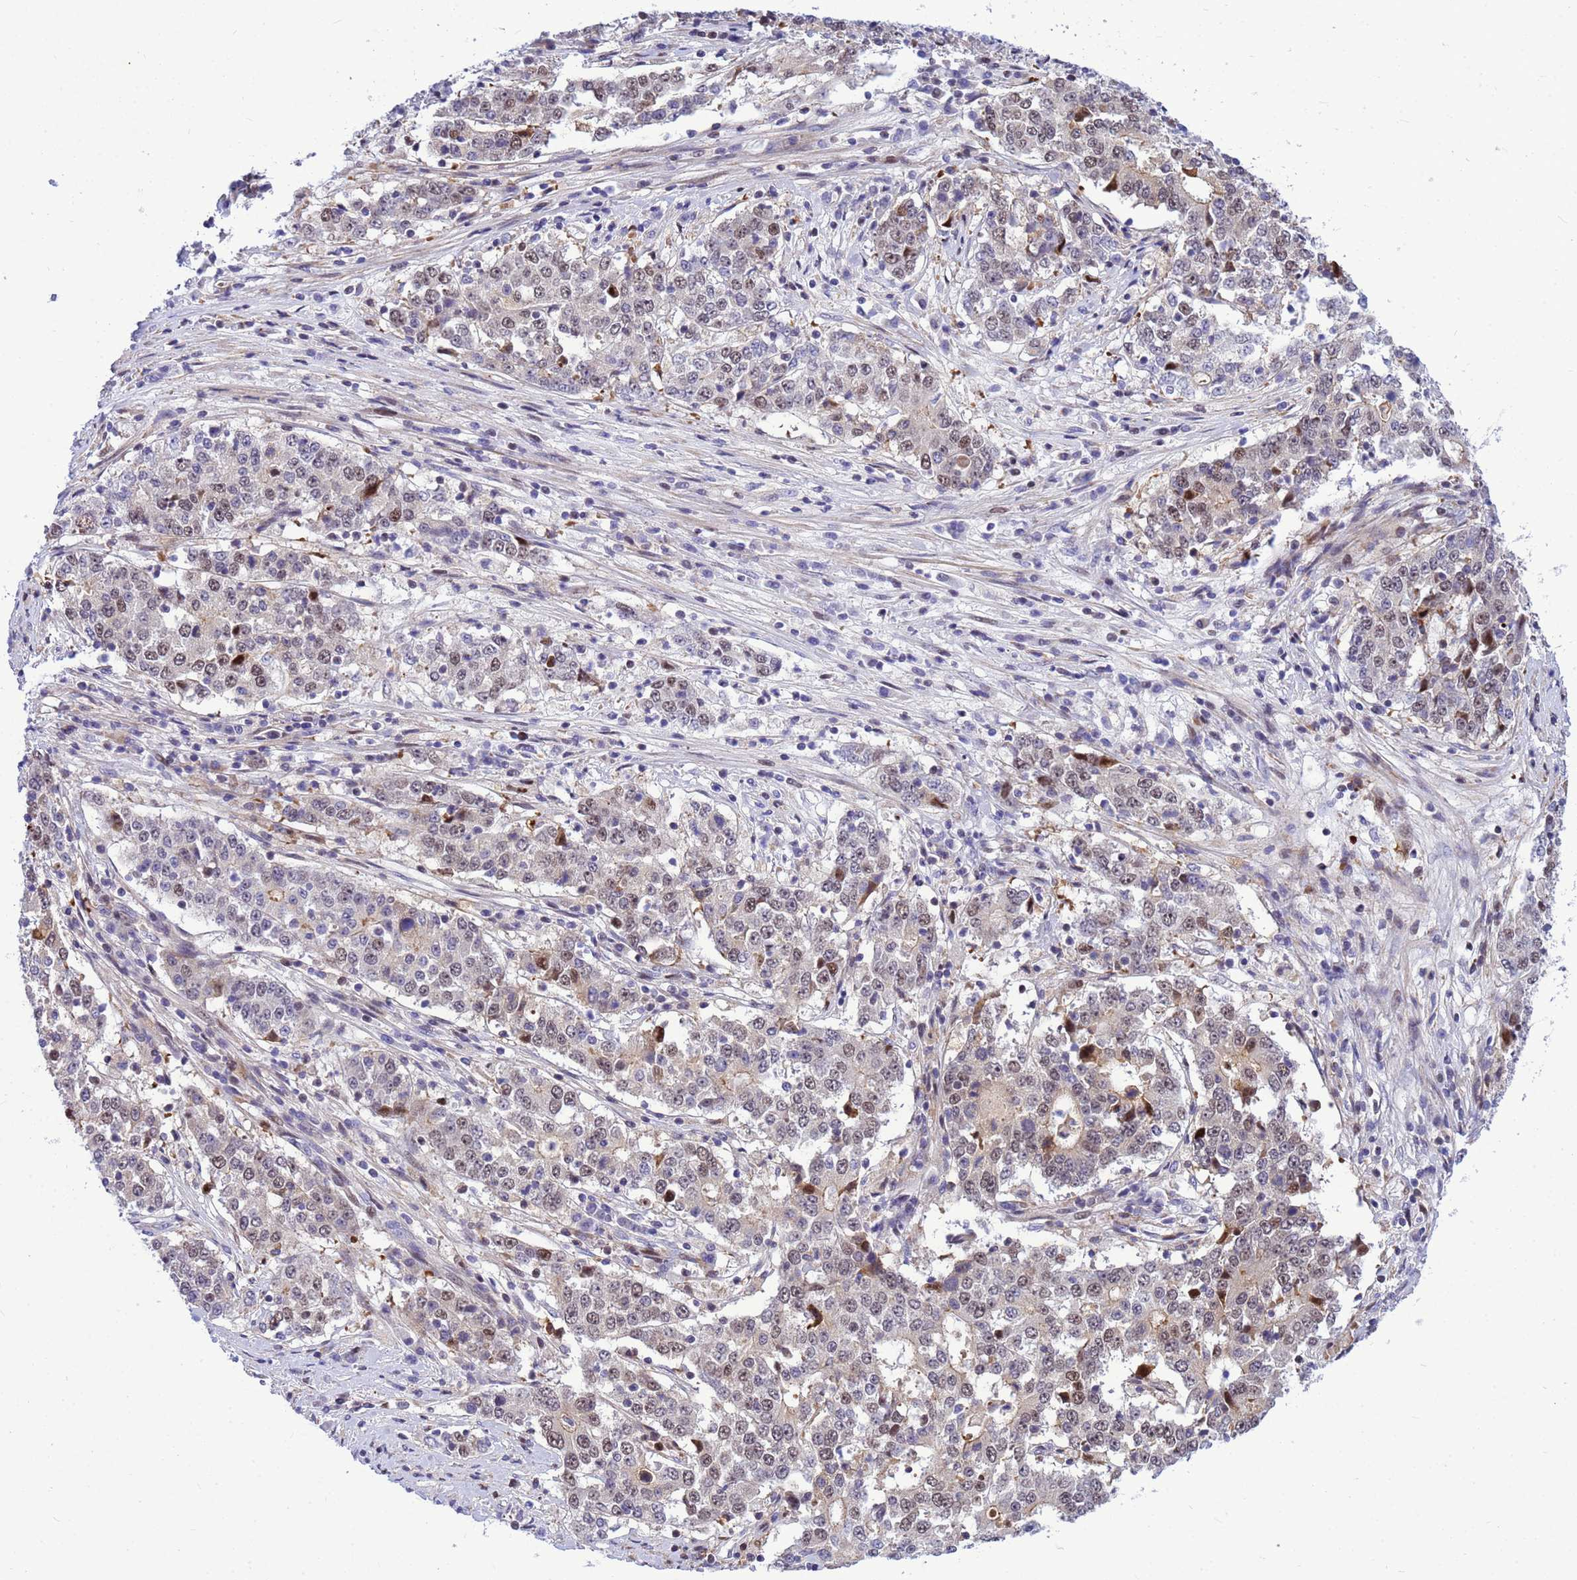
{"staining": {"intensity": "moderate", "quantity": "<25%", "location": "nuclear"}, "tissue": "stomach cancer", "cell_type": "Tumor cells", "image_type": "cancer", "snomed": [{"axis": "morphology", "description": "Adenocarcinoma, NOS"}, {"axis": "topography", "description": "Stomach"}], "caption": "Human stomach adenocarcinoma stained with a brown dye demonstrates moderate nuclear positive positivity in approximately <25% of tumor cells.", "gene": "ADAMTS7", "patient": {"sex": "male", "age": 59}}